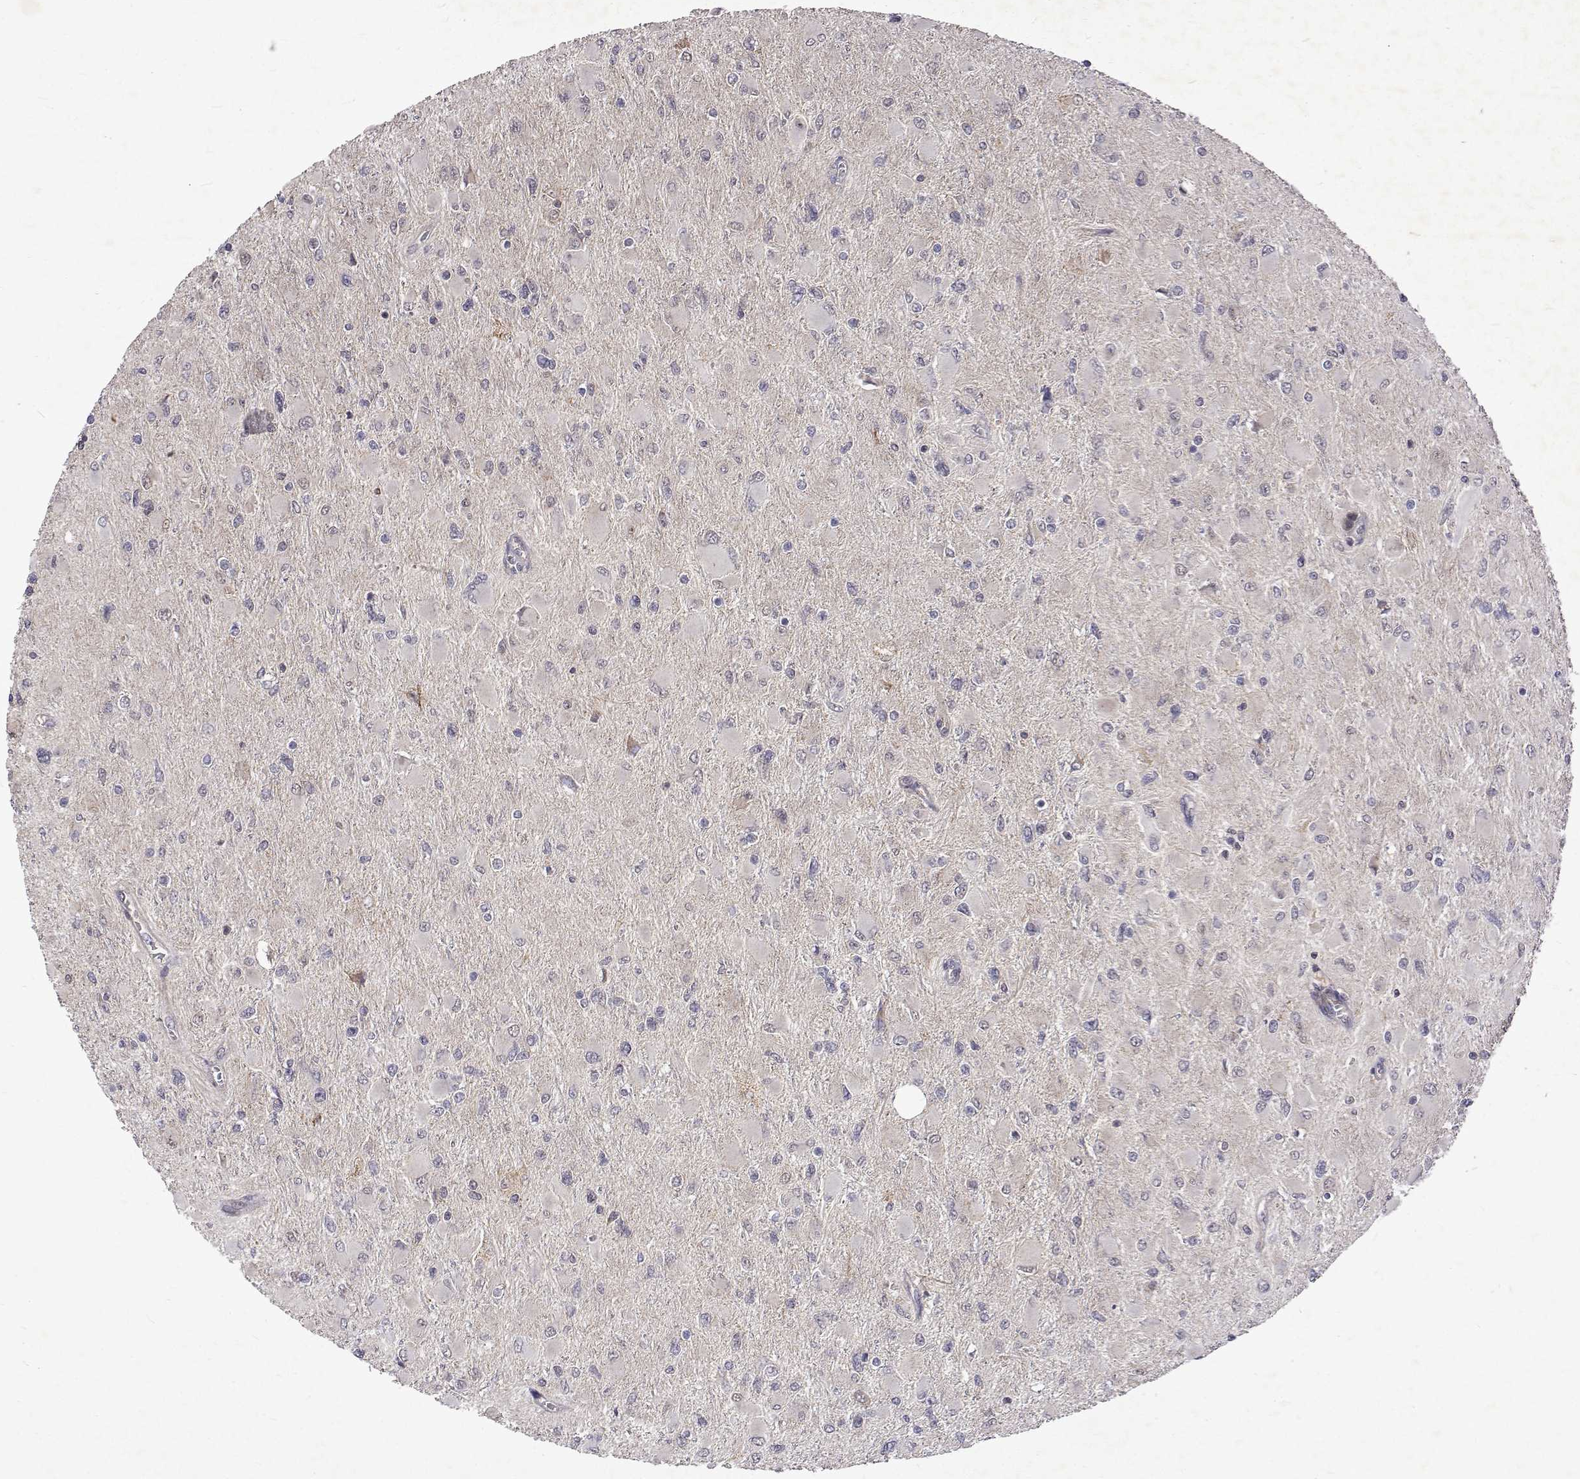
{"staining": {"intensity": "negative", "quantity": "none", "location": "none"}, "tissue": "glioma", "cell_type": "Tumor cells", "image_type": "cancer", "snomed": [{"axis": "morphology", "description": "Glioma, malignant, High grade"}, {"axis": "topography", "description": "Cerebral cortex"}], "caption": "High power microscopy micrograph of an immunohistochemistry (IHC) photomicrograph of malignant glioma (high-grade), revealing no significant expression in tumor cells.", "gene": "ALKBH8", "patient": {"sex": "female", "age": 36}}